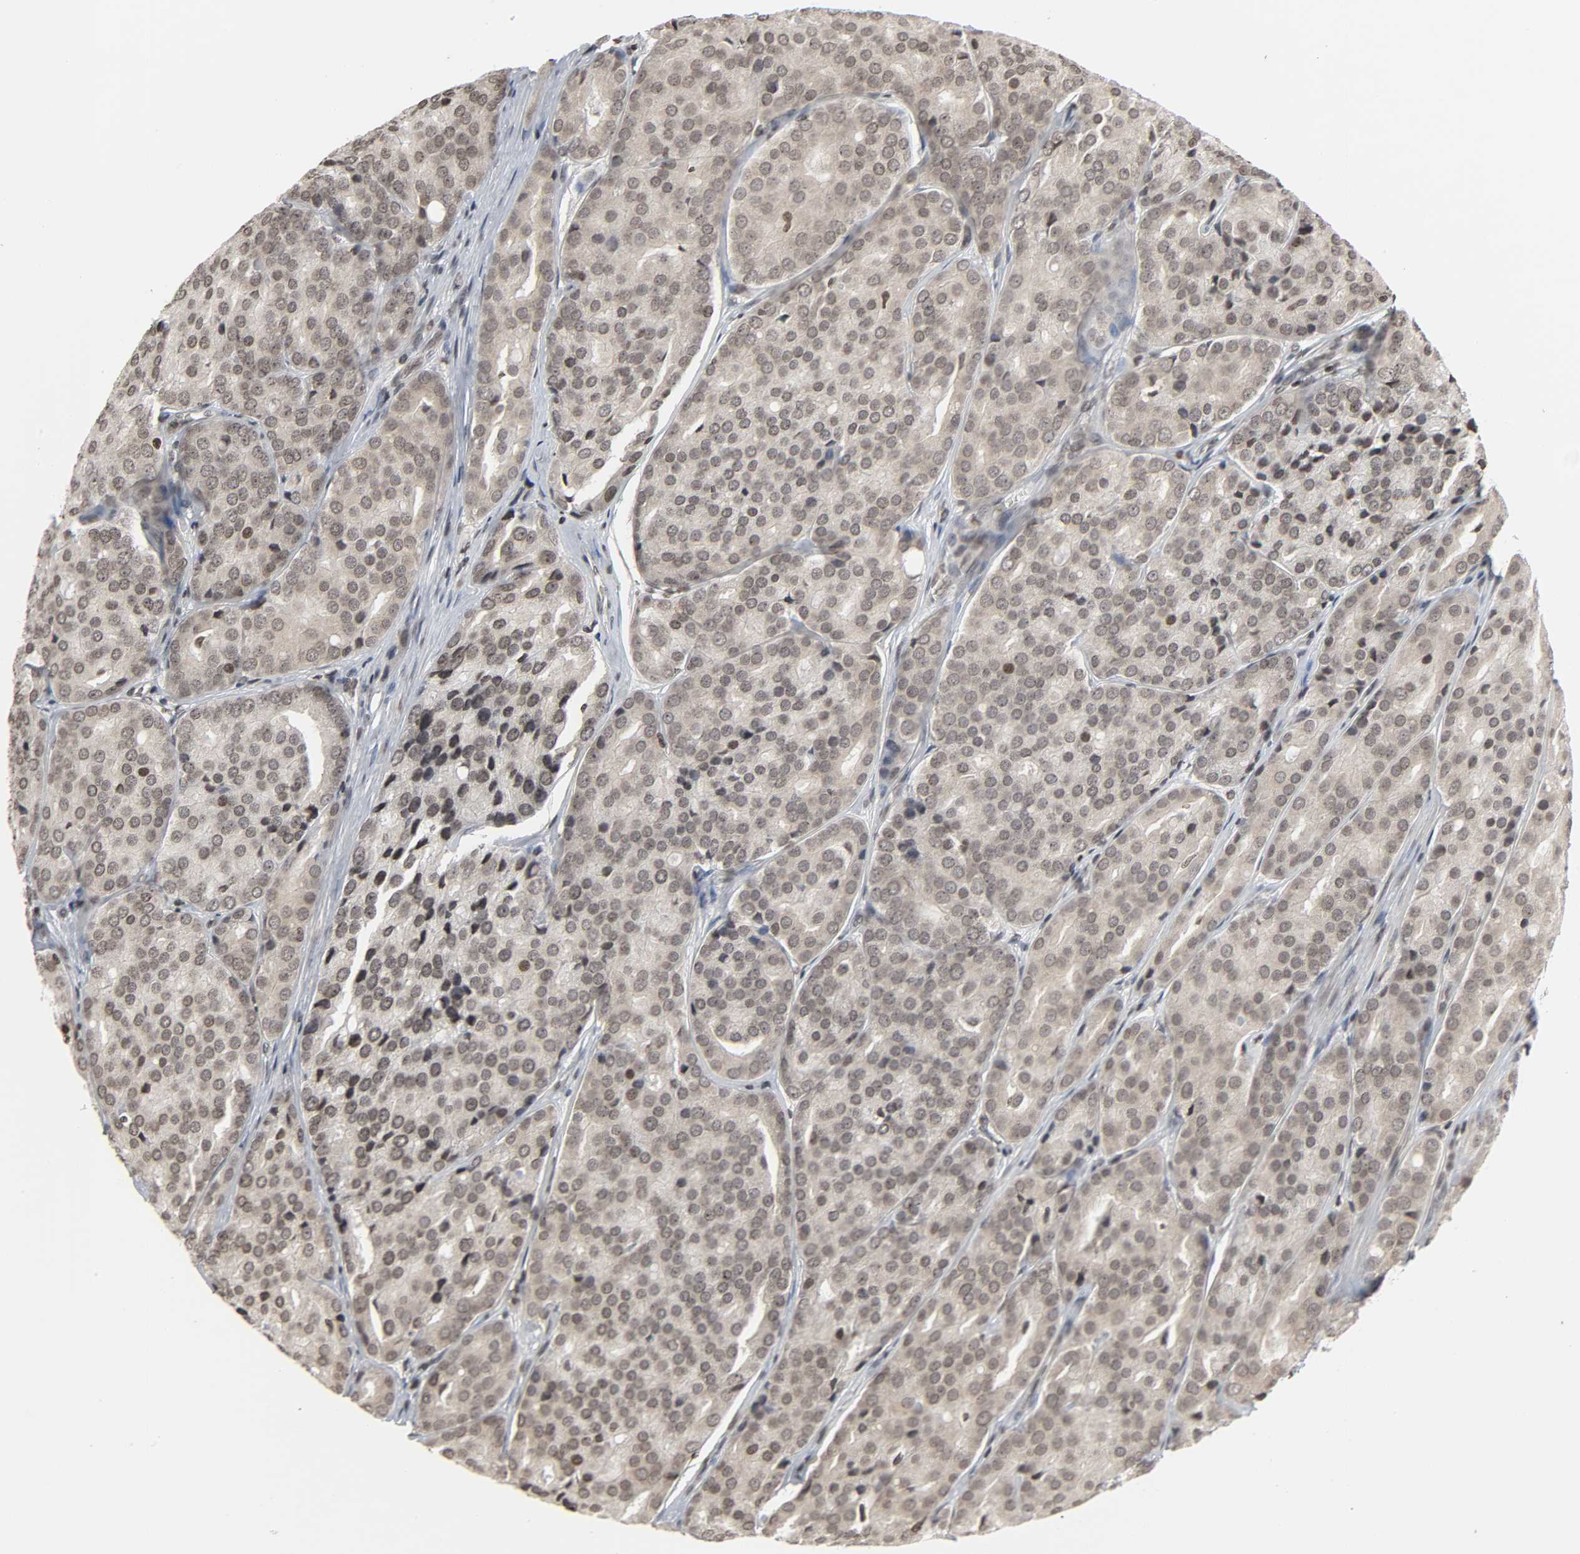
{"staining": {"intensity": "moderate", "quantity": ">75%", "location": "nuclear"}, "tissue": "prostate cancer", "cell_type": "Tumor cells", "image_type": "cancer", "snomed": [{"axis": "morphology", "description": "Adenocarcinoma, High grade"}, {"axis": "topography", "description": "Prostate"}], "caption": "Protein positivity by IHC displays moderate nuclear positivity in approximately >75% of tumor cells in high-grade adenocarcinoma (prostate).", "gene": "ELAVL1", "patient": {"sex": "male", "age": 64}}